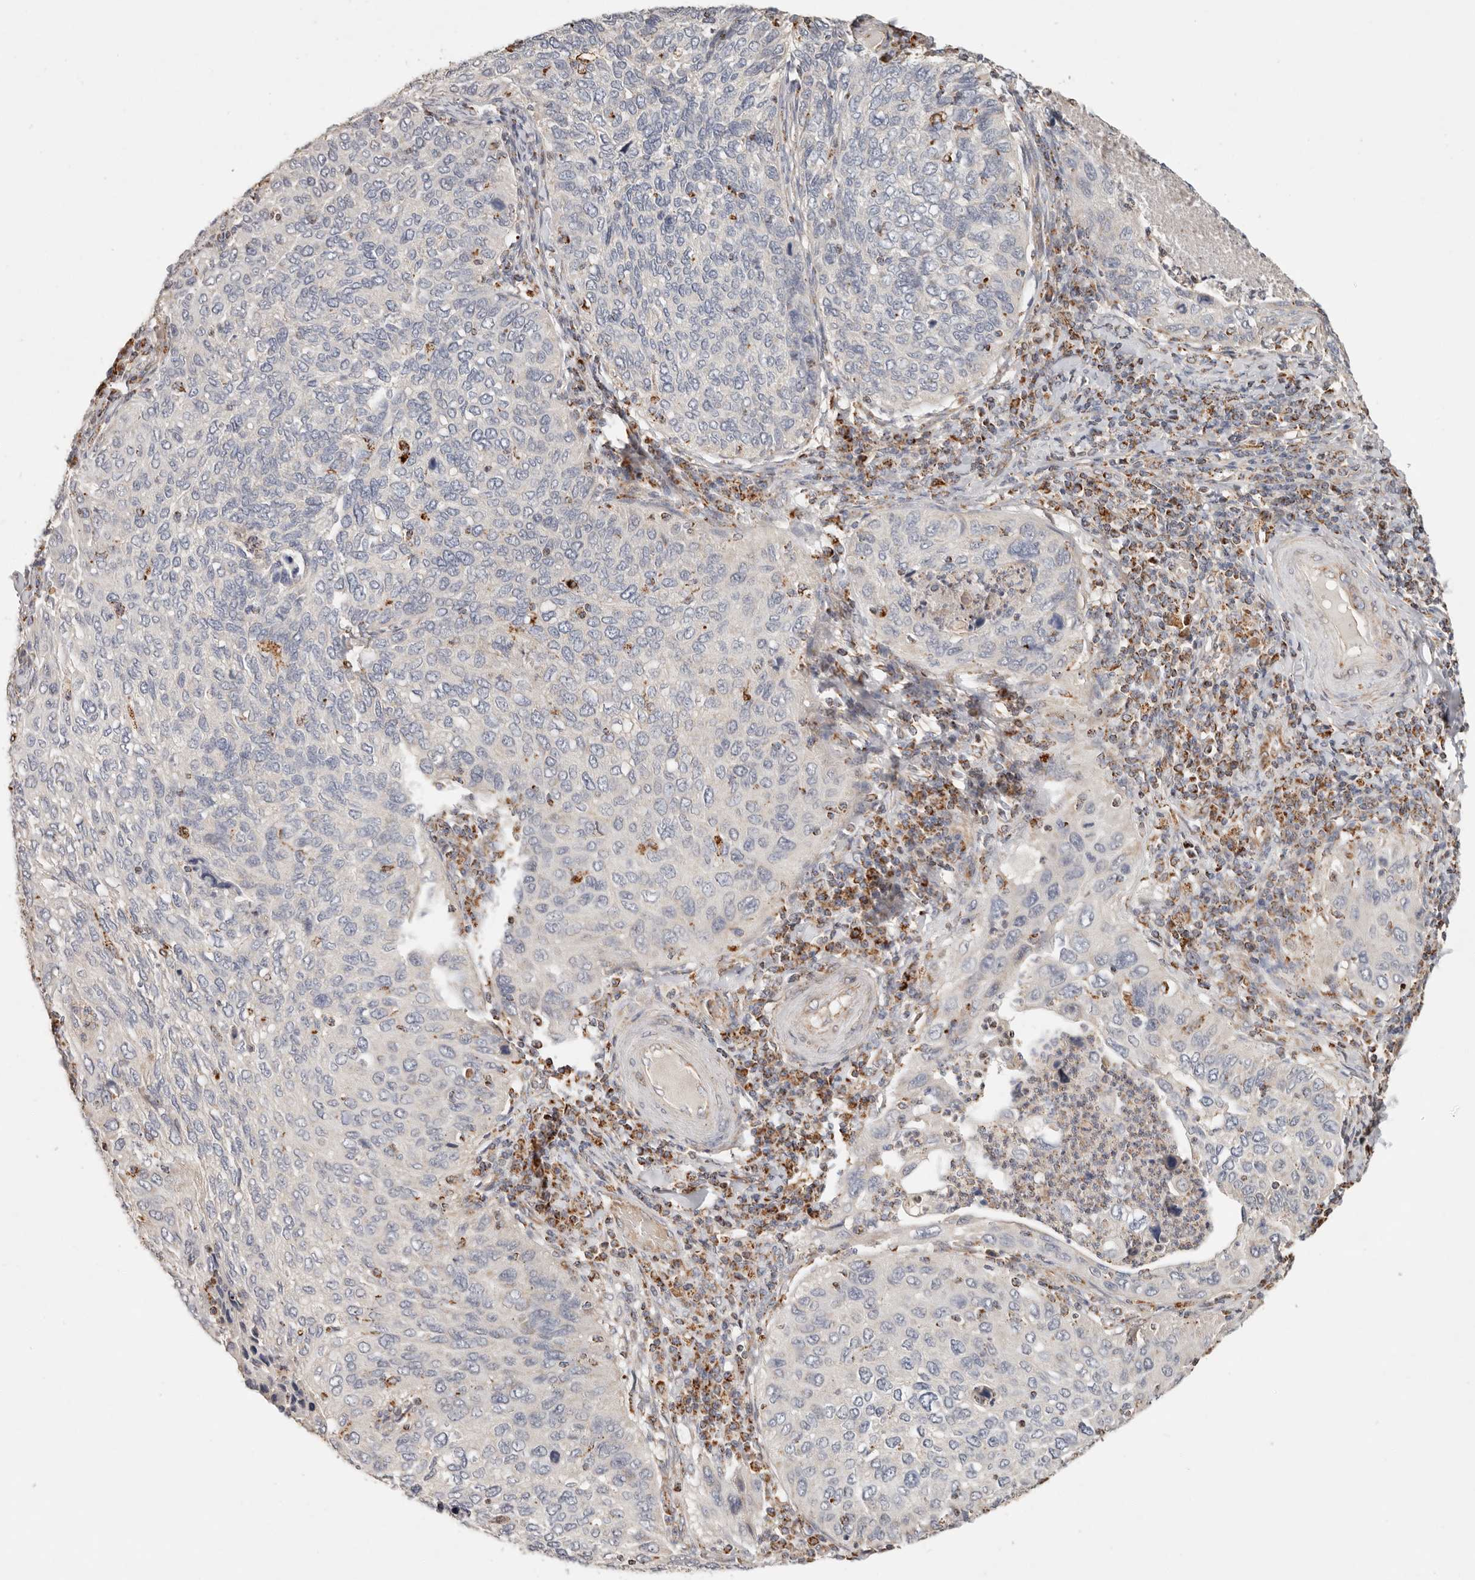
{"staining": {"intensity": "negative", "quantity": "none", "location": "none"}, "tissue": "cervical cancer", "cell_type": "Tumor cells", "image_type": "cancer", "snomed": [{"axis": "morphology", "description": "Squamous cell carcinoma, NOS"}, {"axis": "topography", "description": "Cervix"}], "caption": "Histopathology image shows no significant protein positivity in tumor cells of squamous cell carcinoma (cervical). (Brightfield microscopy of DAB (3,3'-diaminobenzidine) immunohistochemistry at high magnification).", "gene": "ARHGEF10L", "patient": {"sex": "female", "age": 38}}